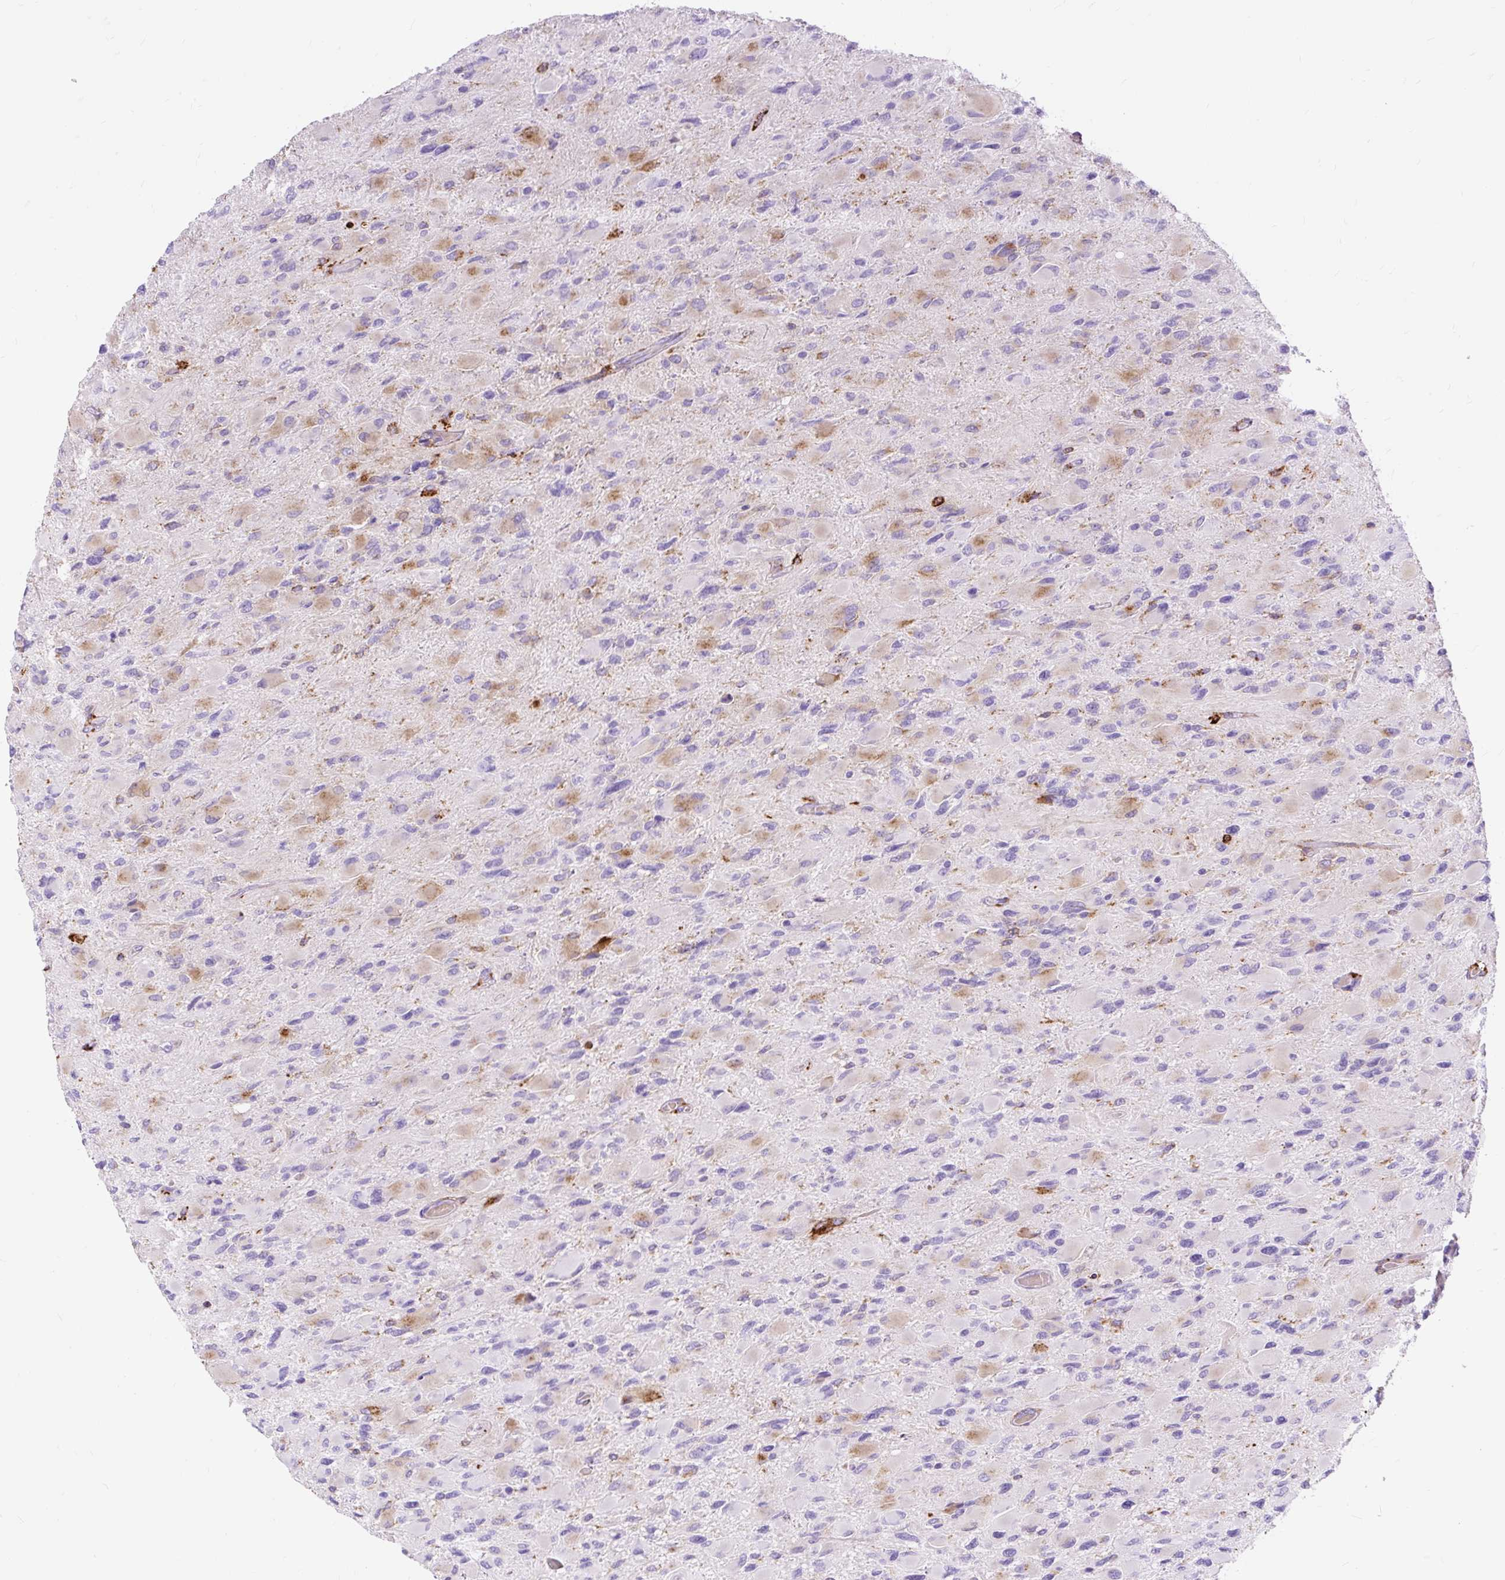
{"staining": {"intensity": "moderate", "quantity": "<25%", "location": "cytoplasmic/membranous"}, "tissue": "glioma", "cell_type": "Tumor cells", "image_type": "cancer", "snomed": [{"axis": "morphology", "description": "Glioma, malignant, High grade"}, {"axis": "topography", "description": "Cerebral cortex"}], "caption": "Tumor cells display low levels of moderate cytoplasmic/membranous staining in approximately <25% of cells in glioma. (Brightfield microscopy of DAB IHC at high magnification).", "gene": "HLA-DRA", "patient": {"sex": "female", "age": 36}}